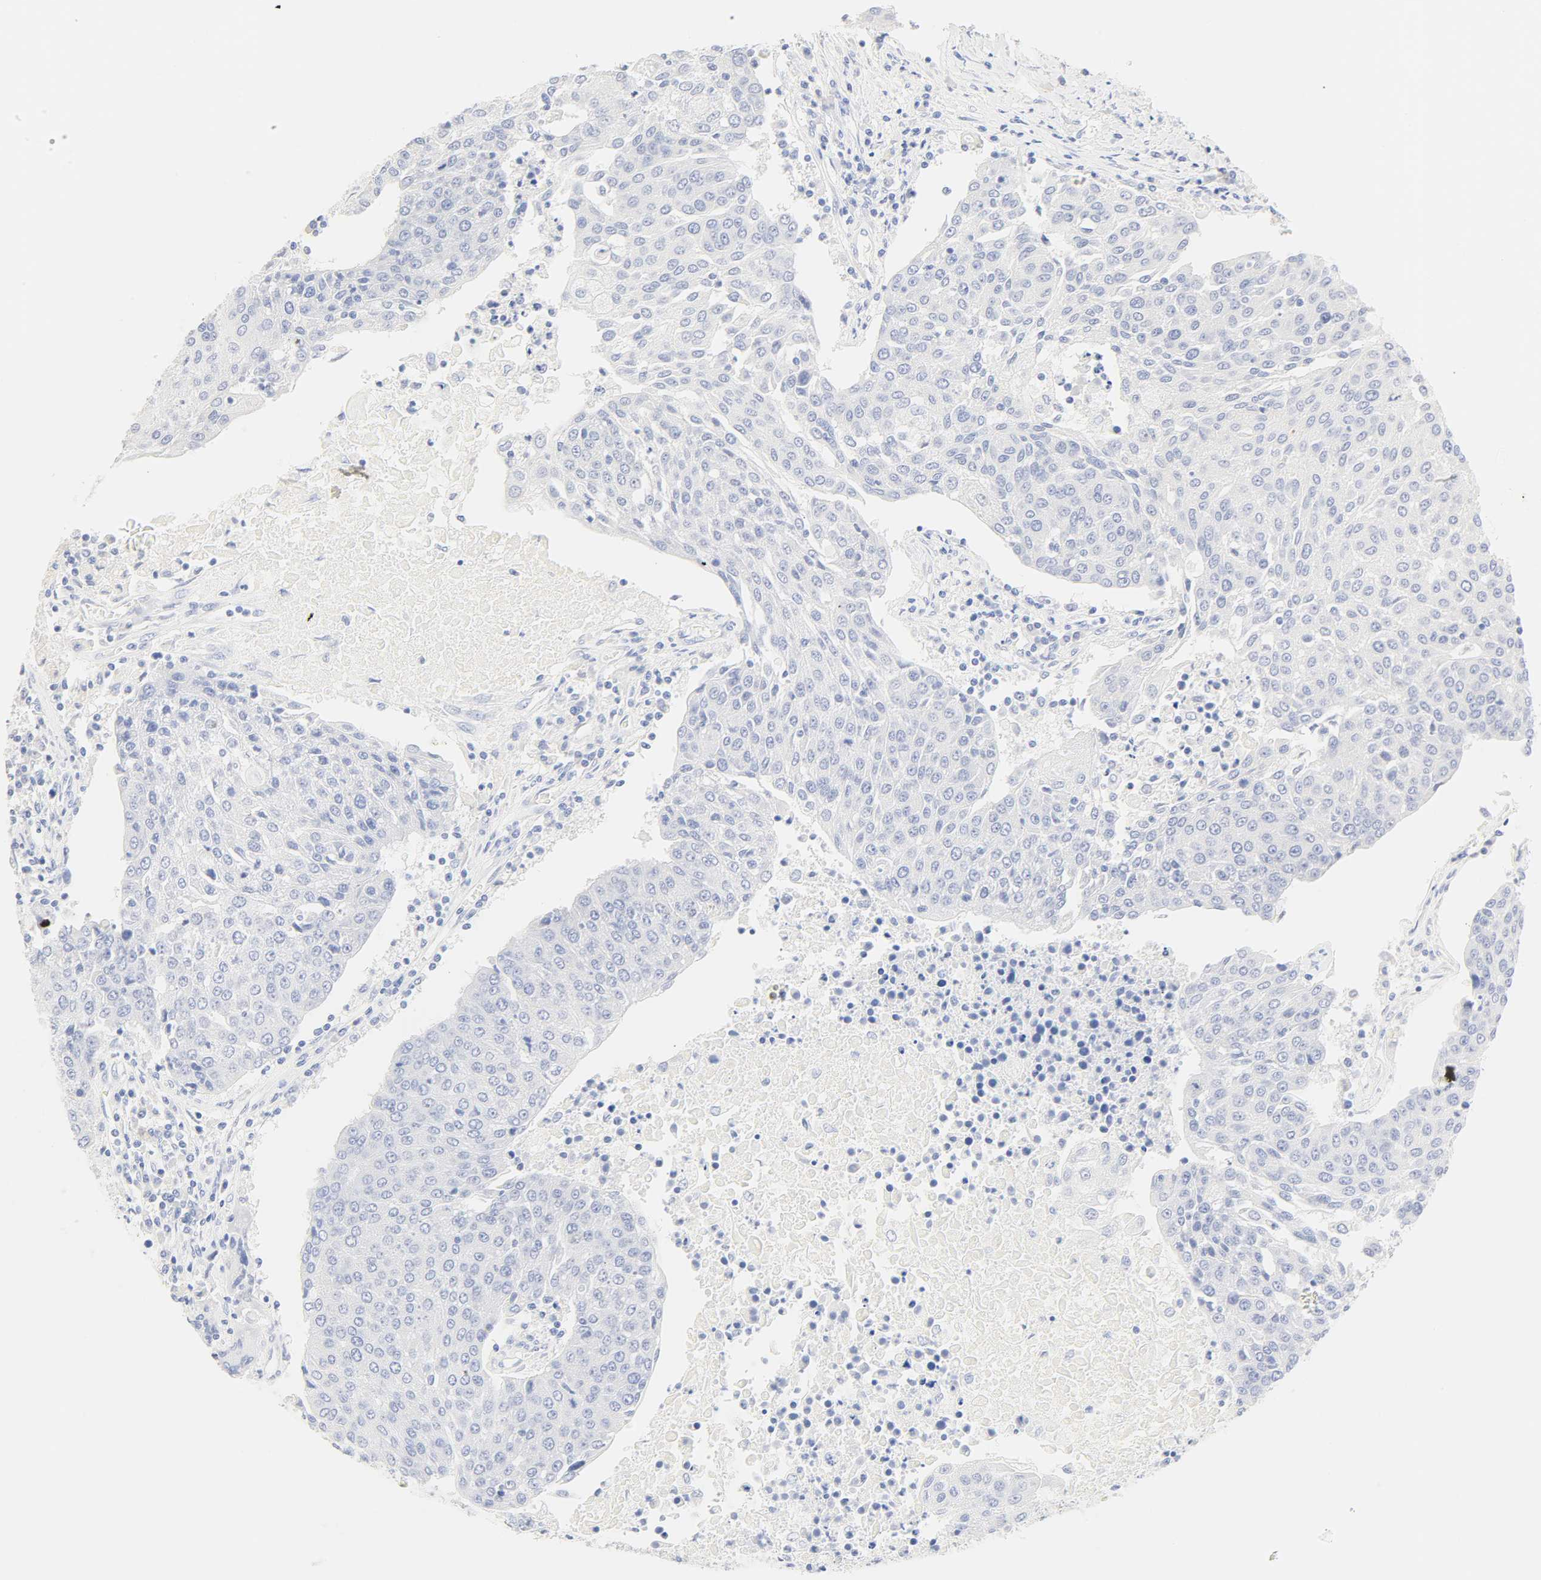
{"staining": {"intensity": "negative", "quantity": "none", "location": "none"}, "tissue": "urothelial cancer", "cell_type": "Tumor cells", "image_type": "cancer", "snomed": [{"axis": "morphology", "description": "Urothelial carcinoma, High grade"}, {"axis": "topography", "description": "Urinary bladder"}], "caption": "An IHC image of urothelial cancer is shown. There is no staining in tumor cells of urothelial cancer.", "gene": "SLCO1B3", "patient": {"sex": "female", "age": 85}}